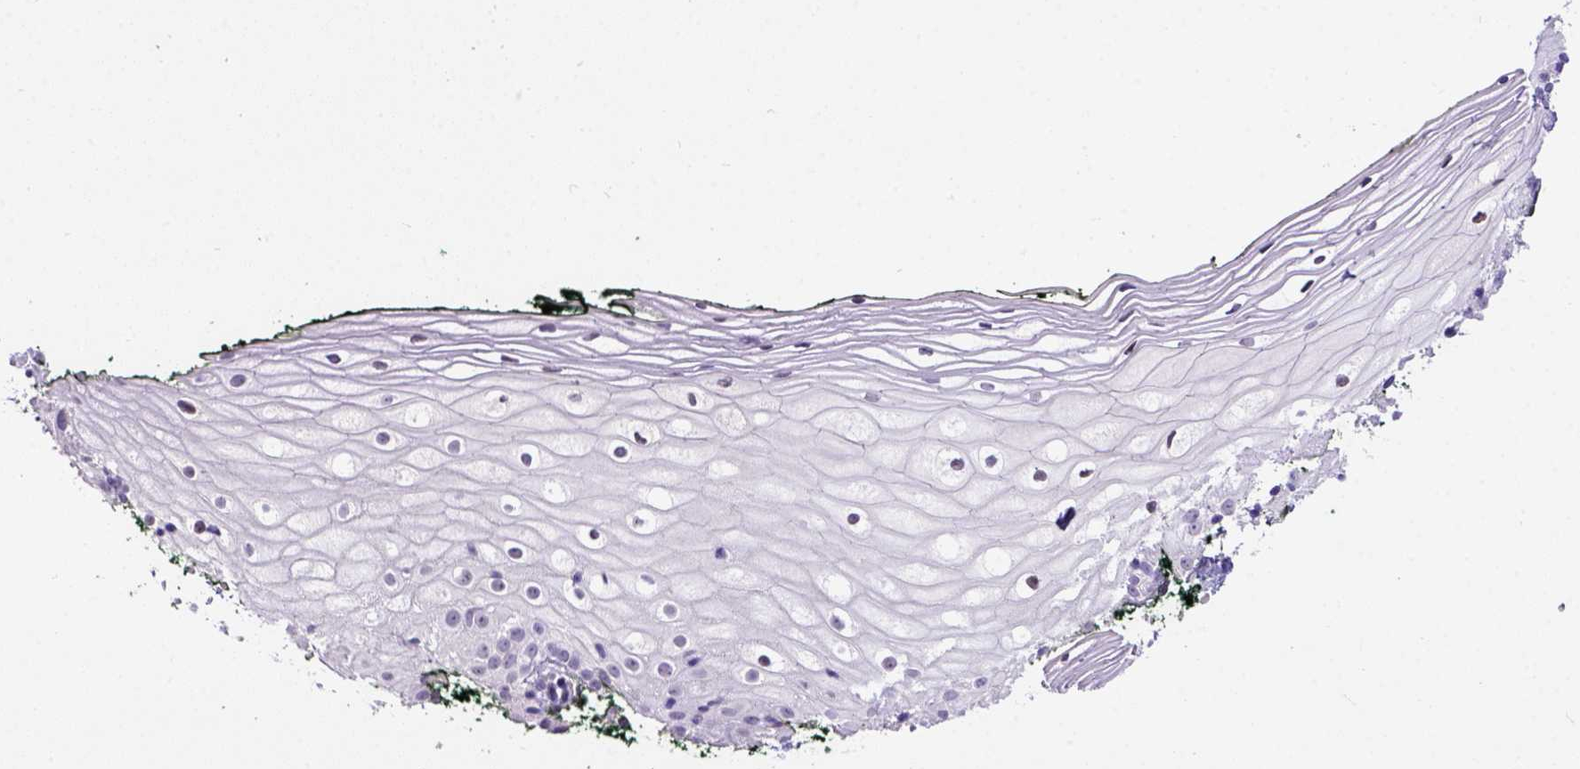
{"staining": {"intensity": "negative", "quantity": "none", "location": "none"}, "tissue": "vagina", "cell_type": "Squamous epithelial cells", "image_type": "normal", "snomed": [{"axis": "morphology", "description": "Normal tissue, NOS"}, {"axis": "topography", "description": "Vagina"}], "caption": "Vagina was stained to show a protein in brown. There is no significant positivity in squamous epithelial cells. (DAB IHC with hematoxylin counter stain).", "gene": "BTN1A1", "patient": {"sex": "female", "age": 47}}